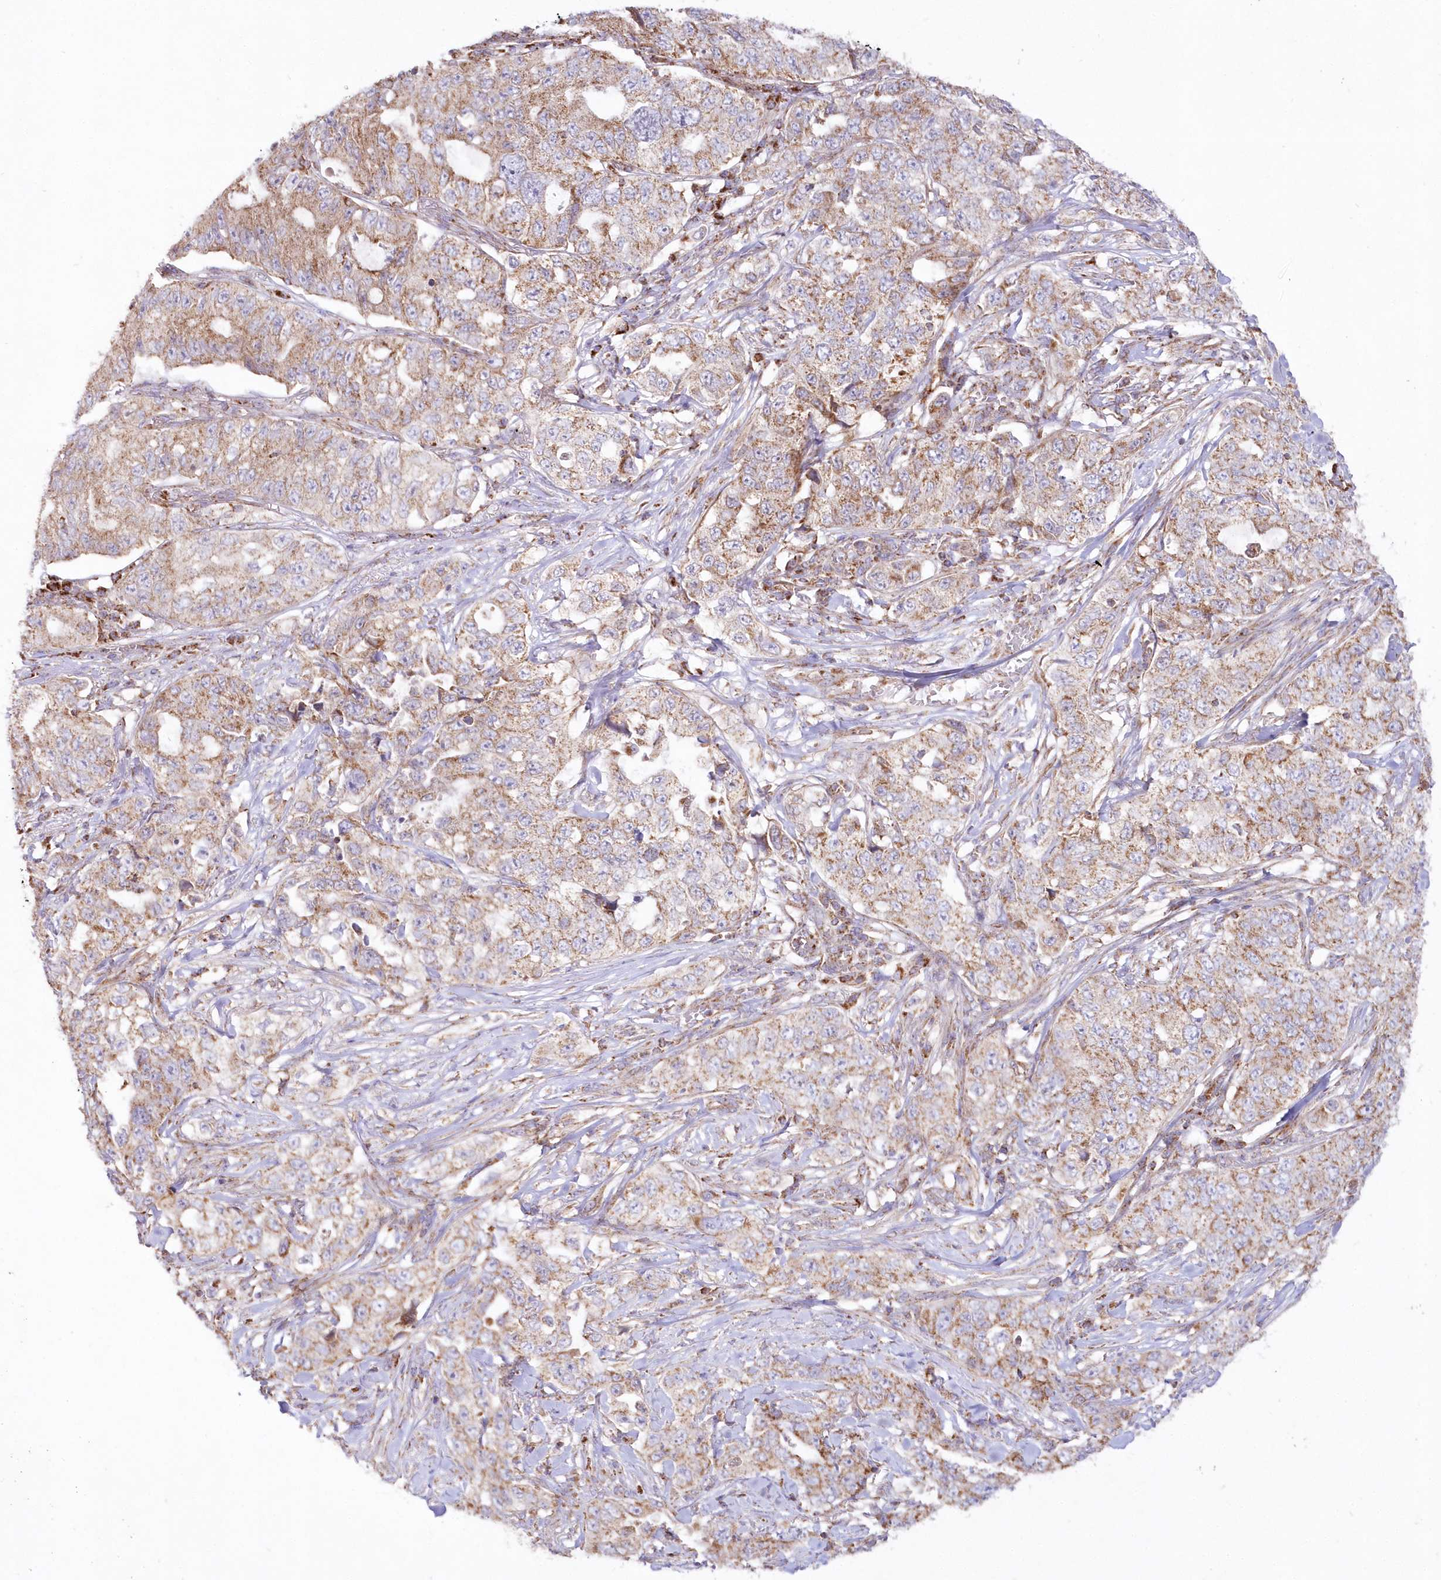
{"staining": {"intensity": "moderate", "quantity": ">75%", "location": "cytoplasmic/membranous"}, "tissue": "lung cancer", "cell_type": "Tumor cells", "image_type": "cancer", "snomed": [{"axis": "morphology", "description": "Adenocarcinoma, NOS"}, {"axis": "topography", "description": "Lung"}], "caption": "Tumor cells demonstrate medium levels of moderate cytoplasmic/membranous positivity in approximately >75% of cells in adenocarcinoma (lung).", "gene": "DNA2", "patient": {"sex": "female", "age": 51}}